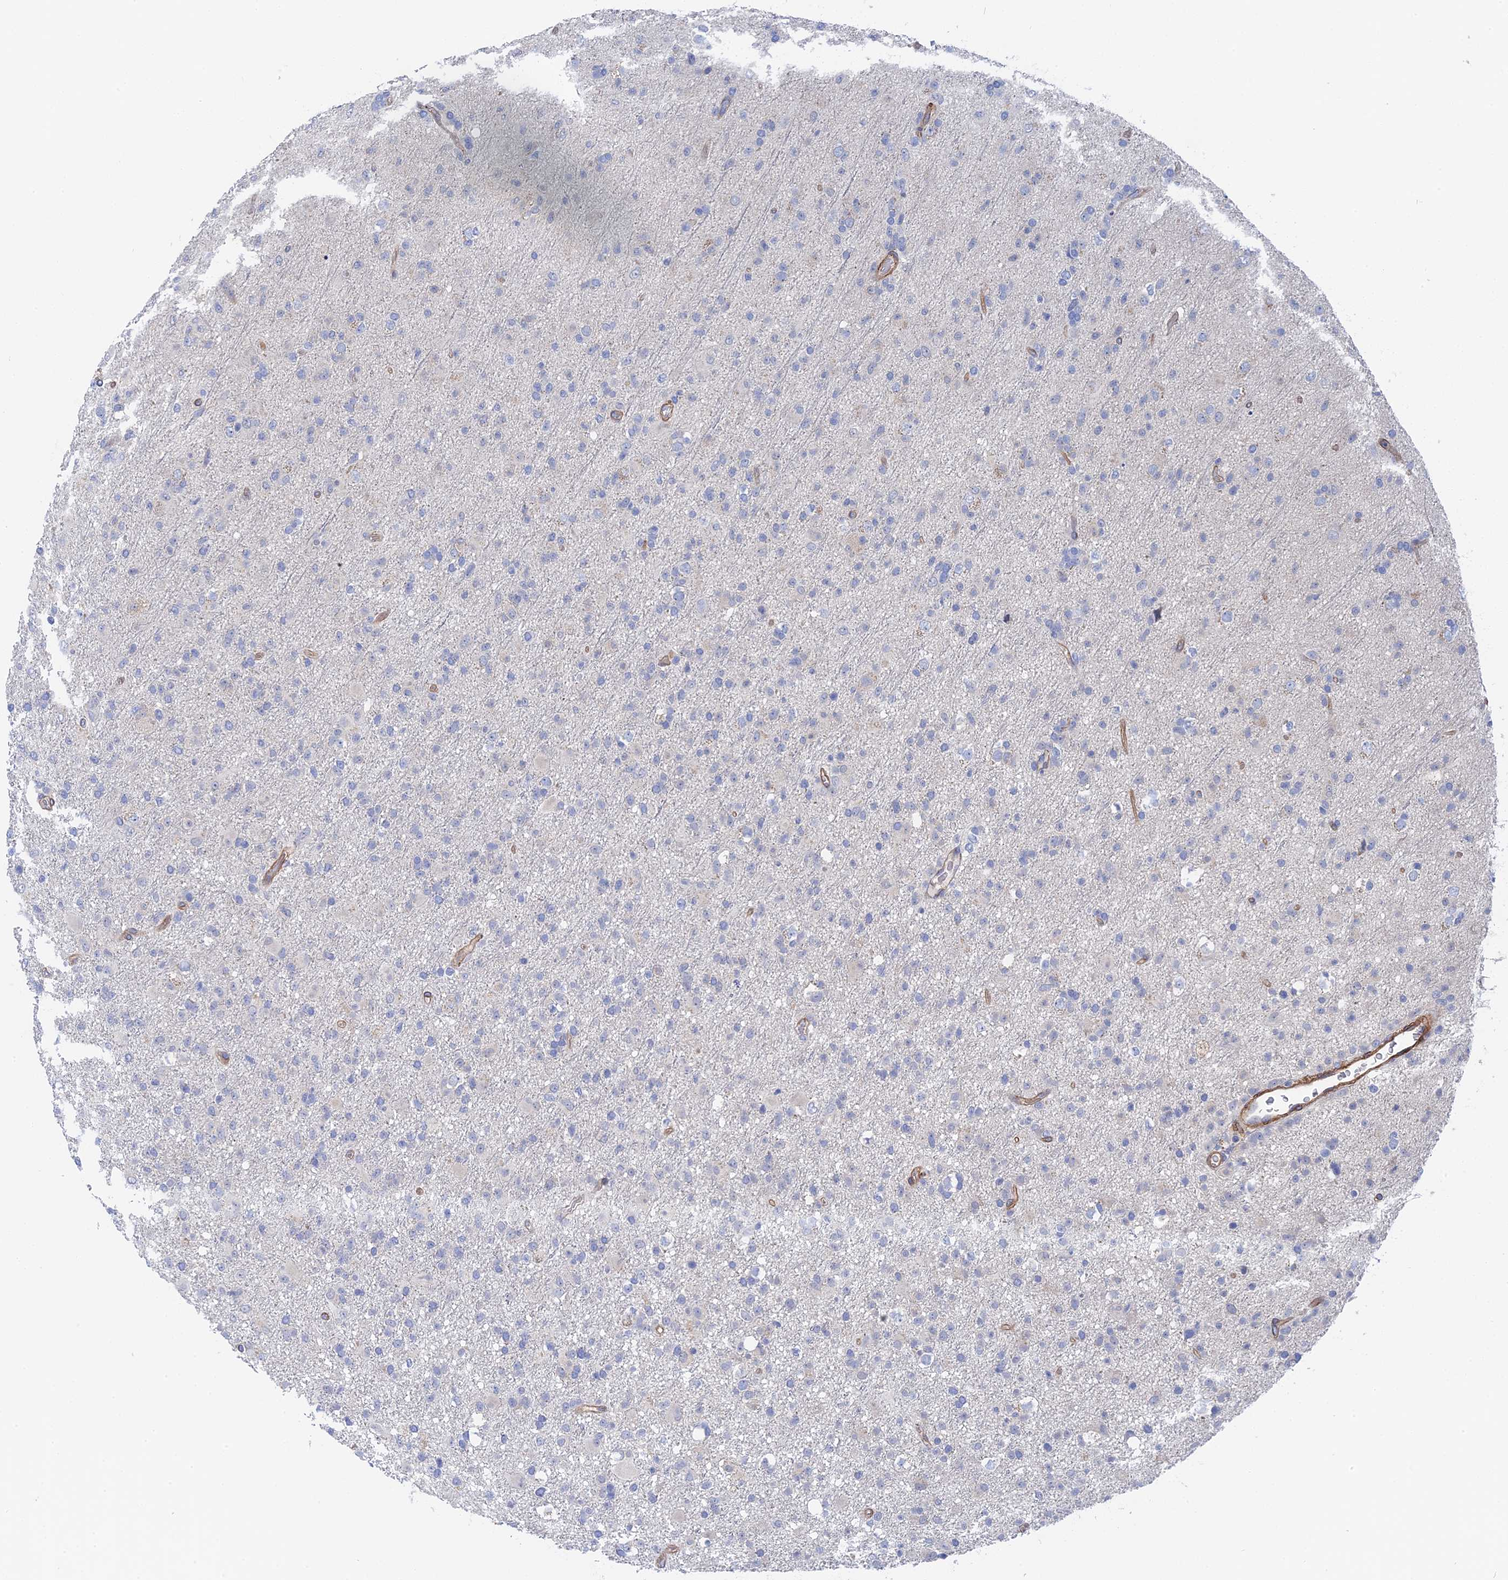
{"staining": {"intensity": "negative", "quantity": "none", "location": "none"}, "tissue": "glioma", "cell_type": "Tumor cells", "image_type": "cancer", "snomed": [{"axis": "morphology", "description": "Glioma, malignant, Low grade"}, {"axis": "topography", "description": "Brain"}], "caption": "DAB (3,3'-diaminobenzidine) immunohistochemical staining of glioma exhibits no significant positivity in tumor cells. (Stains: DAB (3,3'-diaminobenzidine) immunohistochemistry (IHC) with hematoxylin counter stain, Microscopy: brightfield microscopy at high magnification).", "gene": "MTHFSD", "patient": {"sex": "male", "age": 65}}